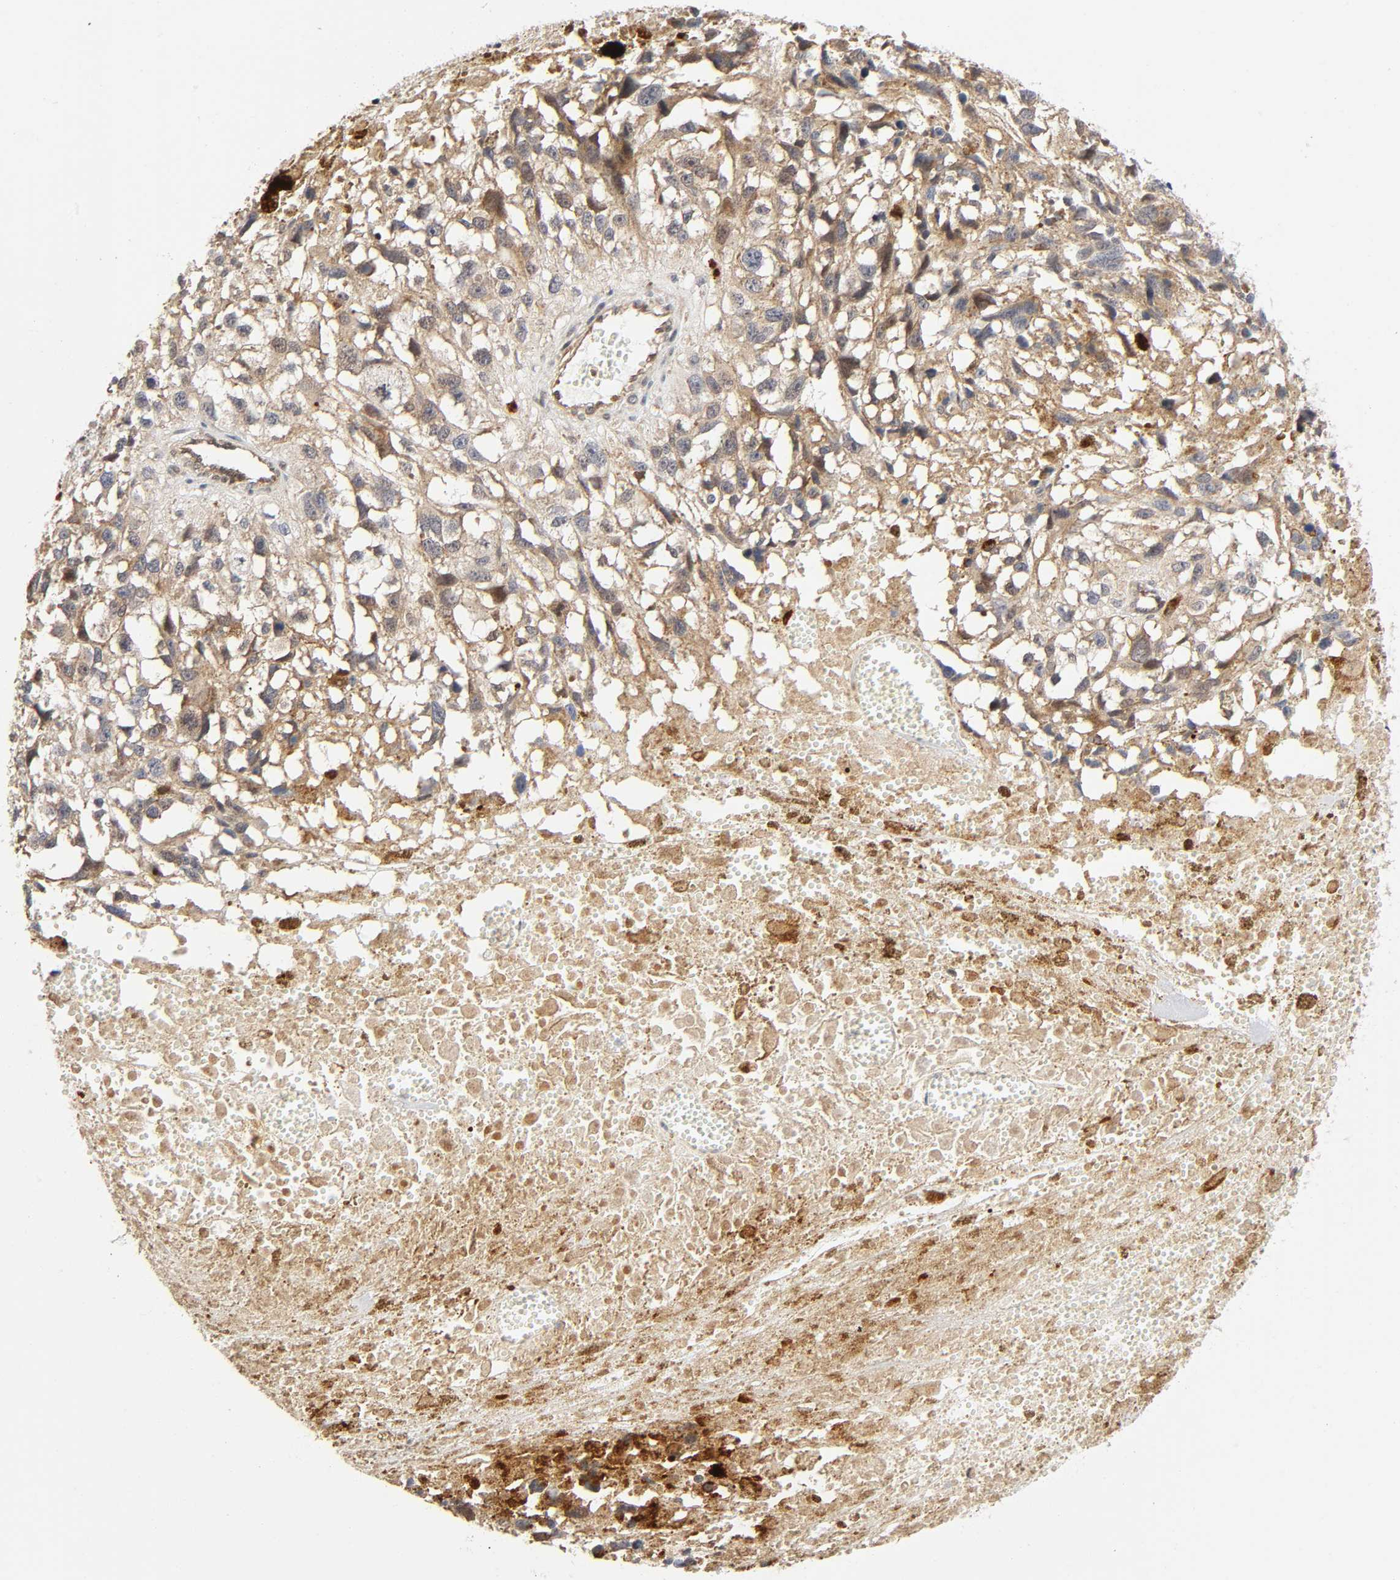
{"staining": {"intensity": "weak", "quantity": ">75%", "location": "cytoplasmic/membranous,nuclear"}, "tissue": "melanoma", "cell_type": "Tumor cells", "image_type": "cancer", "snomed": [{"axis": "morphology", "description": "Malignant melanoma, Metastatic site"}, {"axis": "topography", "description": "Lymph node"}], "caption": "Immunohistochemical staining of malignant melanoma (metastatic site) exhibits low levels of weak cytoplasmic/membranous and nuclear staining in about >75% of tumor cells. (Stains: DAB in brown, nuclei in blue, Microscopy: brightfield microscopy at high magnification).", "gene": "CASP9", "patient": {"sex": "male", "age": 59}}